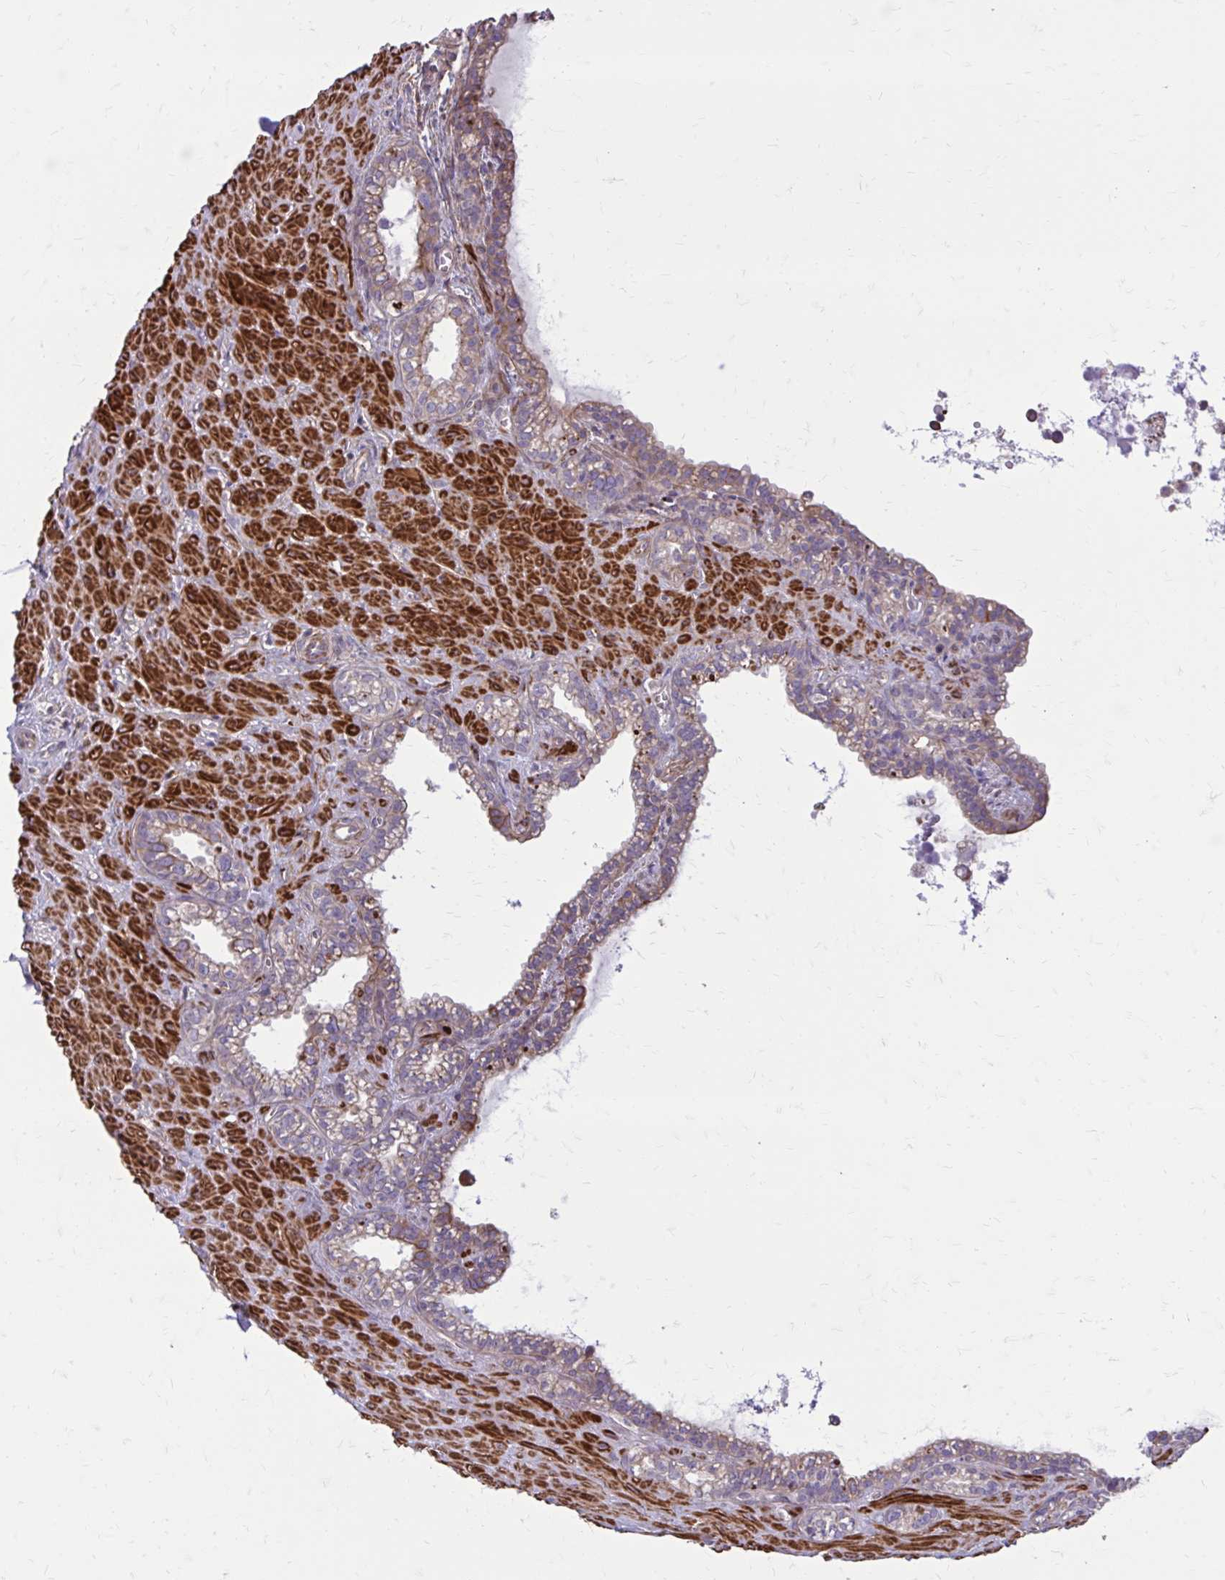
{"staining": {"intensity": "moderate", "quantity": "<25%", "location": "cytoplasmic/membranous"}, "tissue": "seminal vesicle", "cell_type": "Glandular cells", "image_type": "normal", "snomed": [{"axis": "morphology", "description": "Normal tissue, NOS"}, {"axis": "topography", "description": "Seminal veicle"}], "caption": "Approximately <25% of glandular cells in benign human seminal vesicle reveal moderate cytoplasmic/membranous protein positivity as visualized by brown immunohistochemical staining.", "gene": "FAP", "patient": {"sex": "male", "age": 76}}